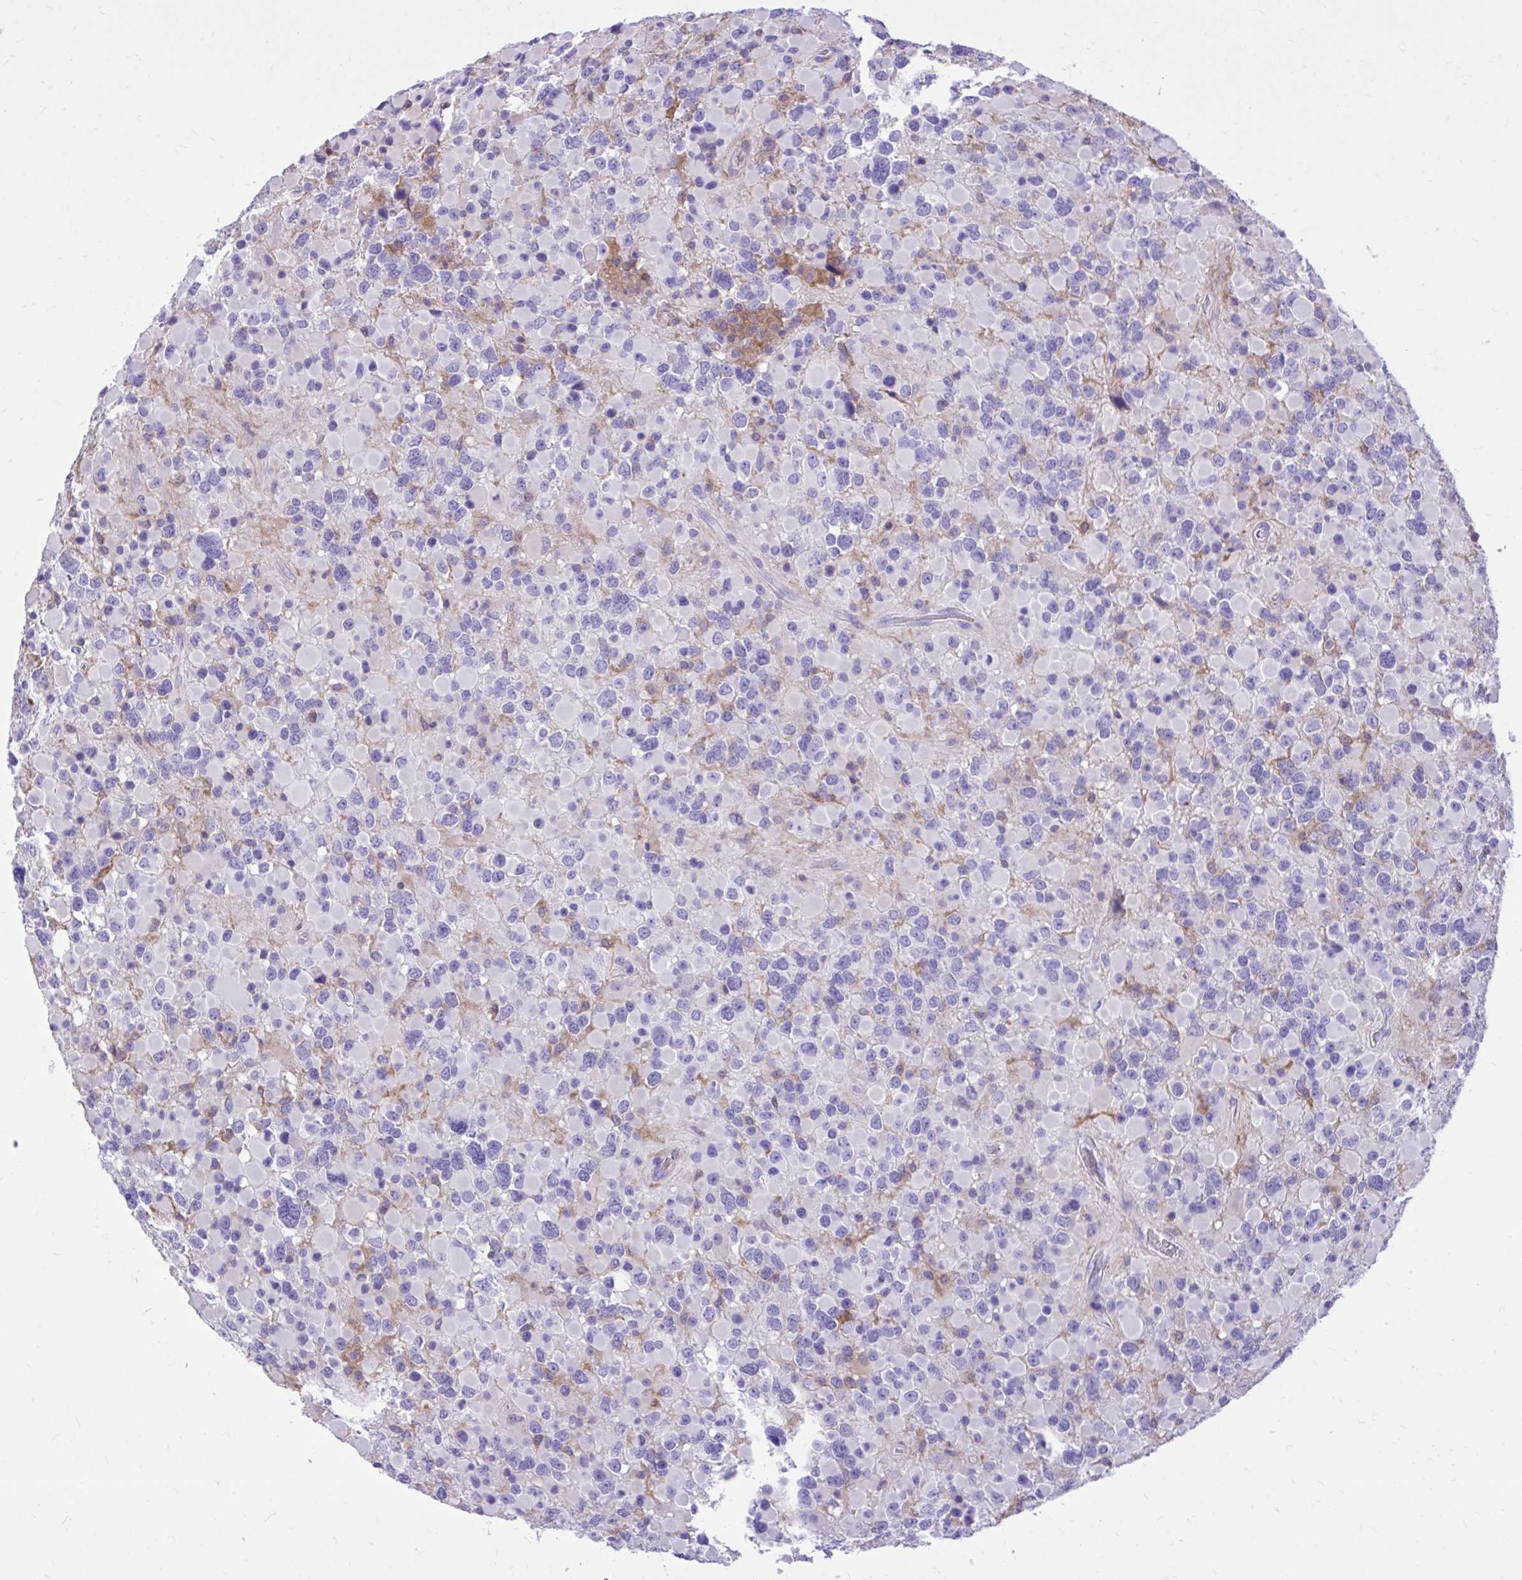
{"staining": {"intensity": "negative", "quantity": "none", "location": "none"}, "tissue": "glioma", "cell_type": "Tumor cells", "image_type": "cancer", "snomed": [{"axis": "morphology", "description": "Glioma, malignant, High grade"}, {"axis": "topography", "description": "Brain"}], "caption": "Glioma was stained to show a protein in brown. There is no significant expression in tumor cells.", "gene": "TLR7", "patient": {"sex": "female", "age": 40}}